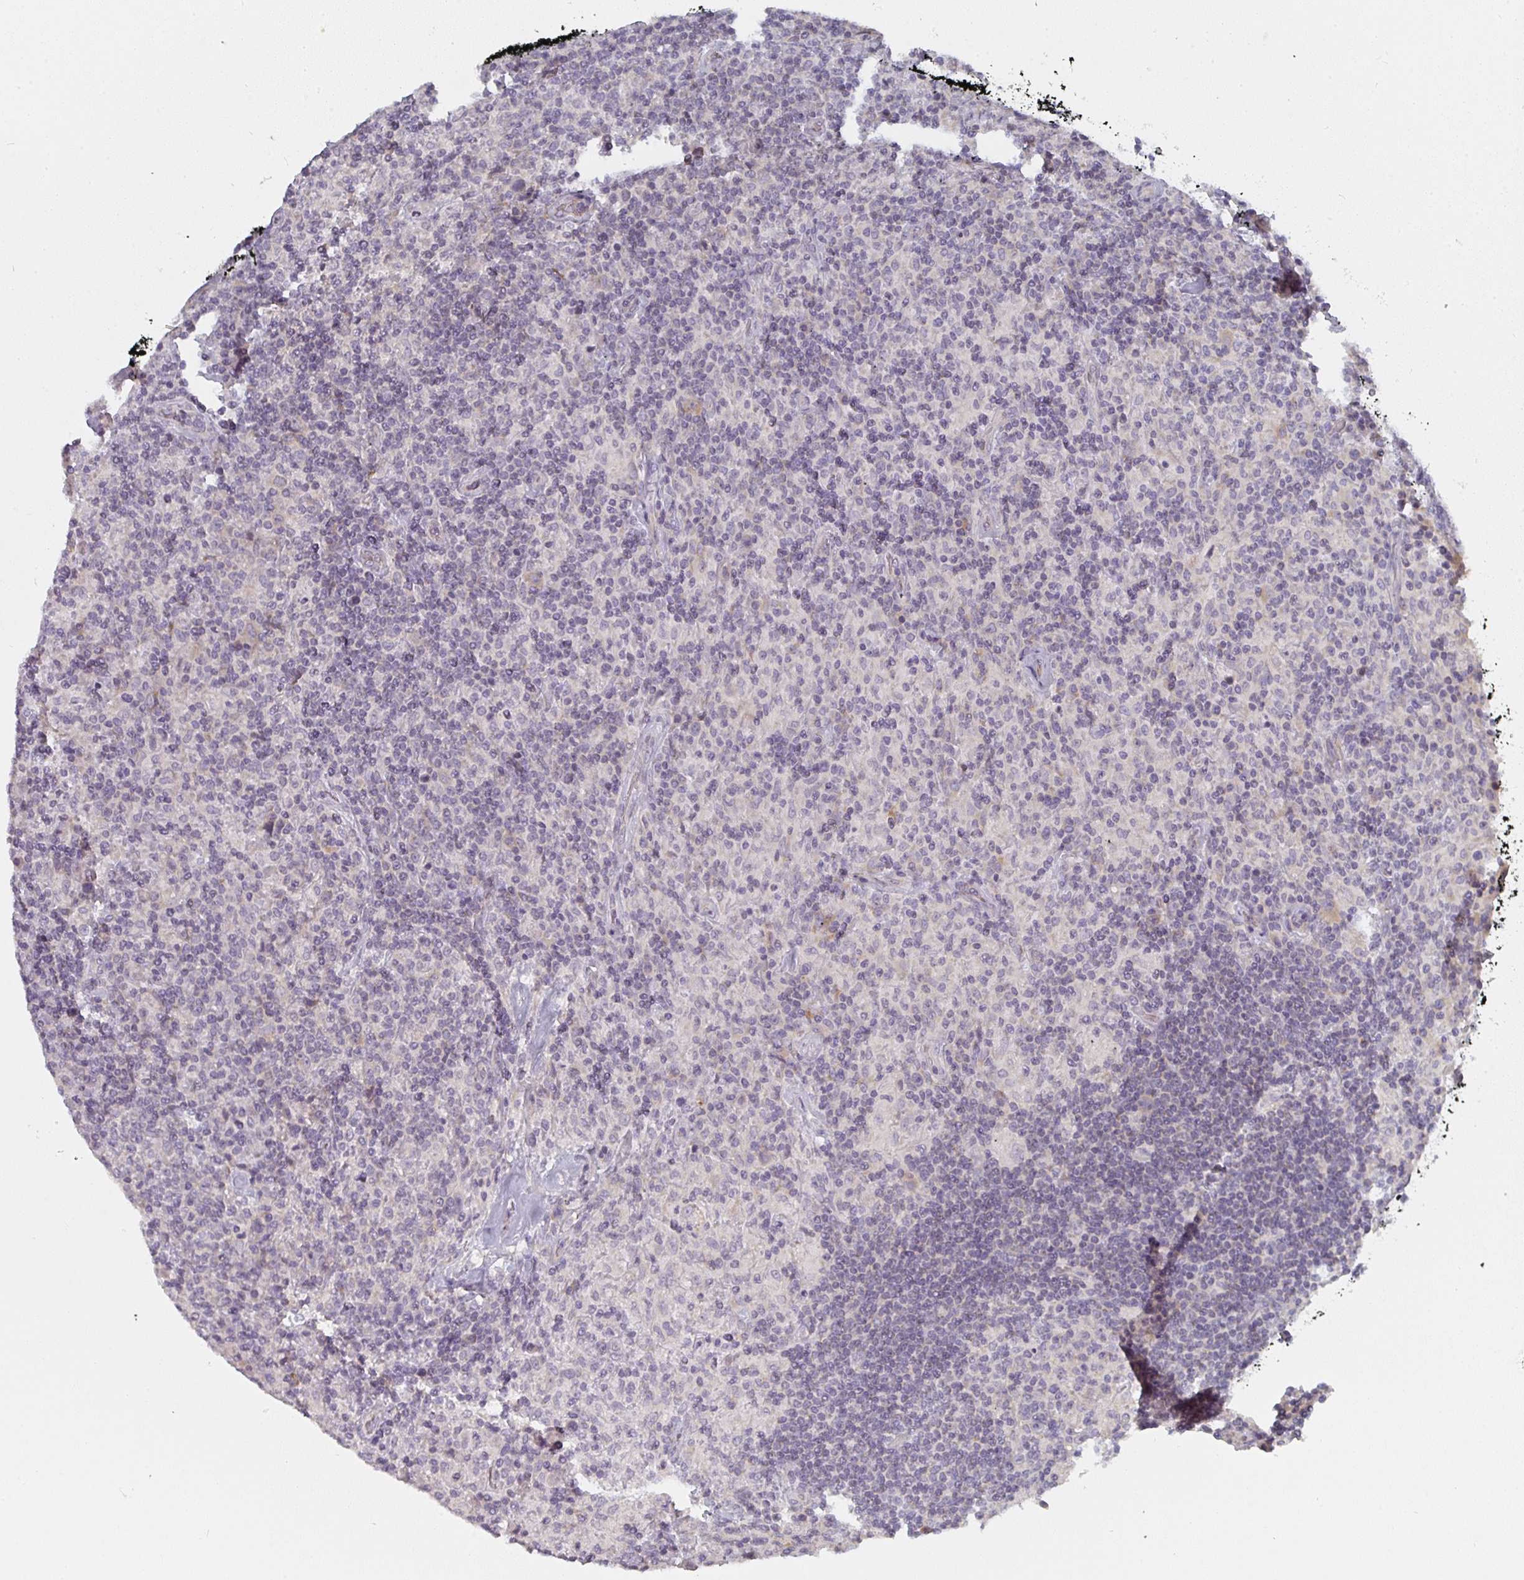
{"staining": {"intensity": "negative", "quantity": "none", "location": "none"}, "tissue": "lymphoma", "cell_type": "Tumor cells", "image_type": "cancer", "snomed": [{"axis": "morphology", "description": "Hodgkin's disease, NOS"}, {"axis": "topography", "description": "Lymph node"}], "caption": "The immunohistochemistry (IHC) image has no significant positivity in tumor cells of Hodgkin's disease tissue.", "gene": "CTHRC1", "patient": {"sex": "male", "age": 70}}